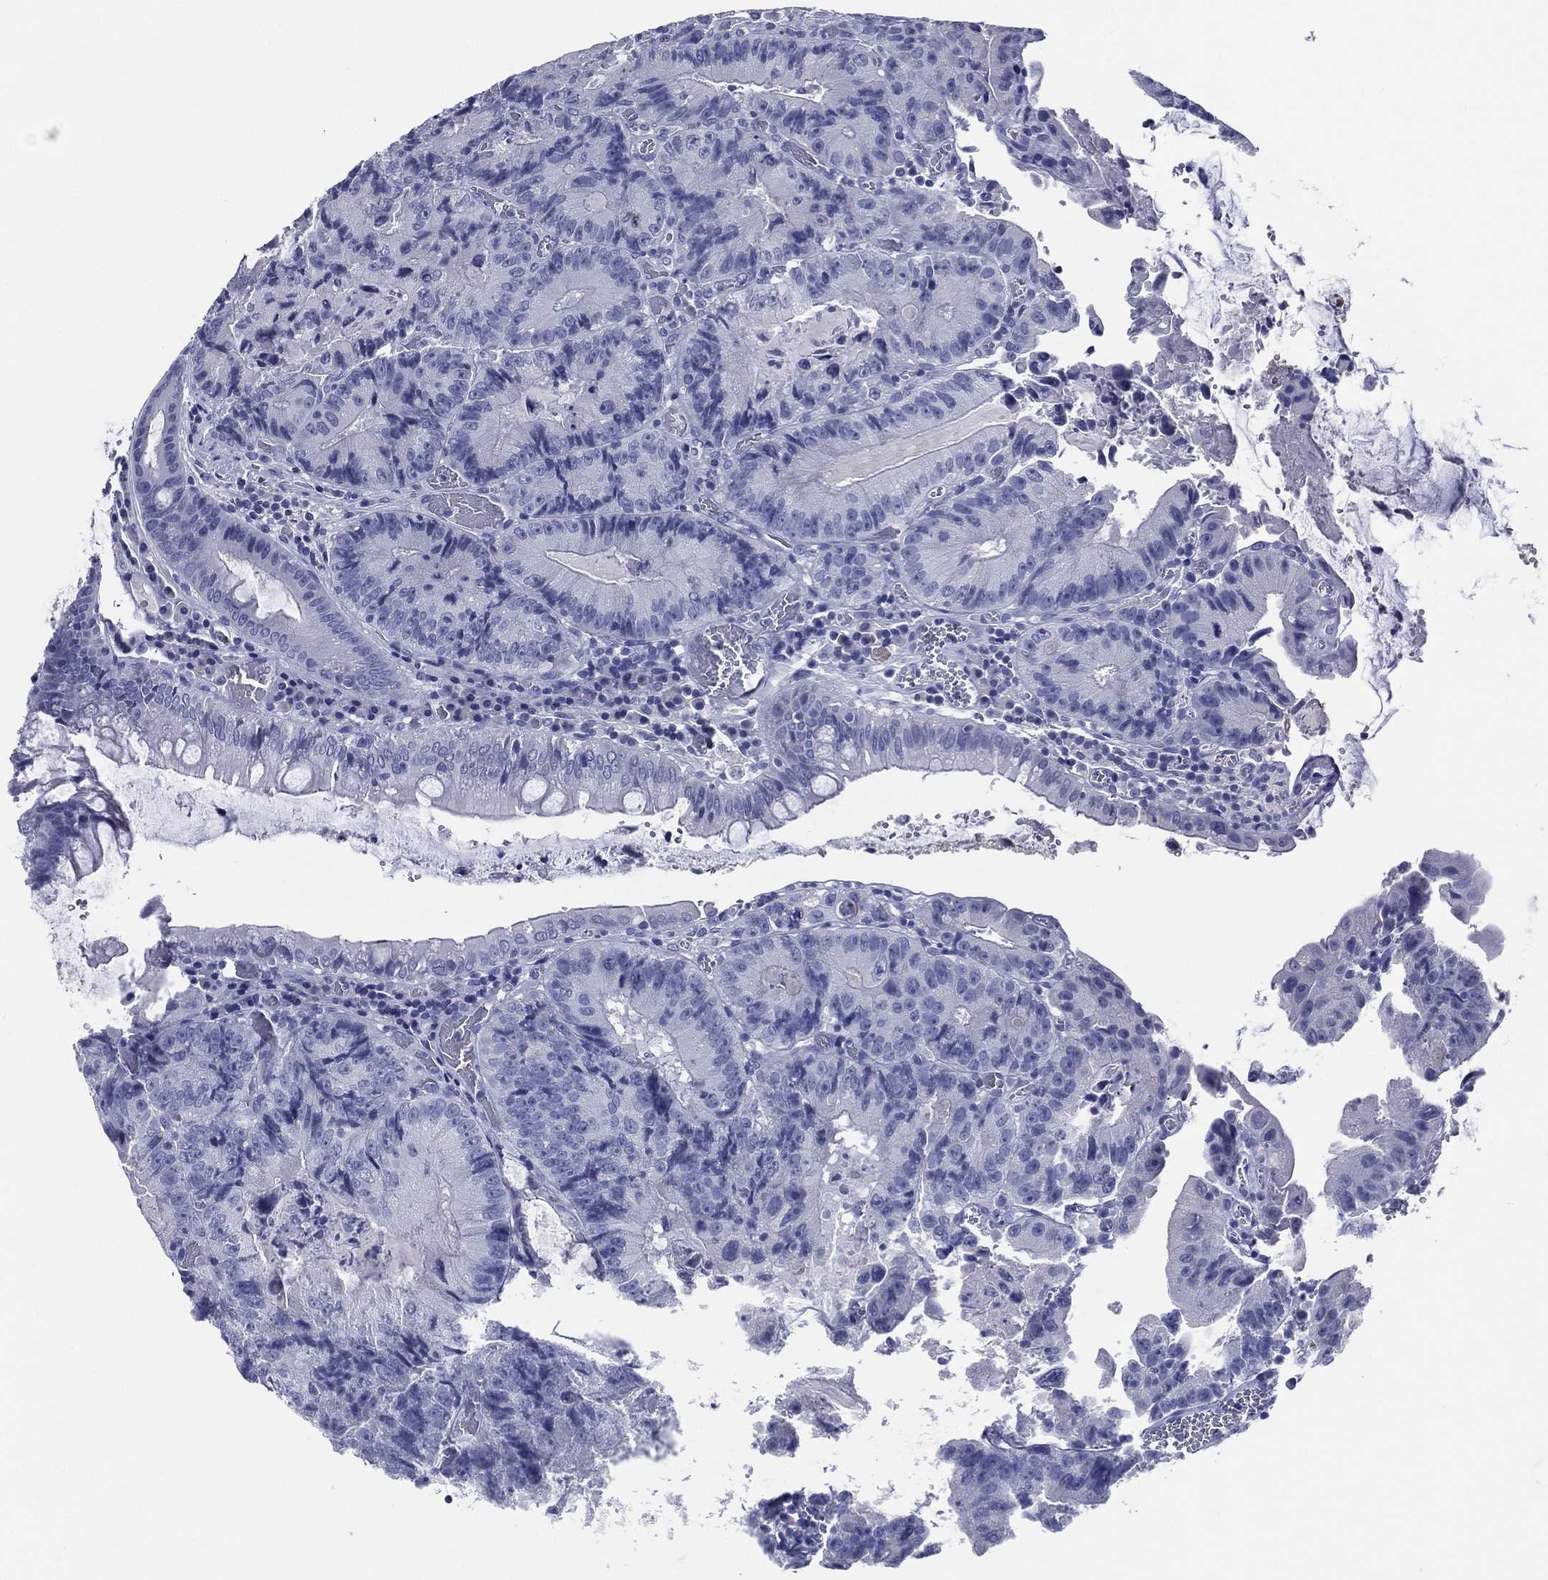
{"staining": {"intensity": "negative", "quantity": "none", "location": "none"}, "tissue": "colorectal cancer", "cell_type": "Tumor cells", "image_type": "cancer", "snomed": [{"axis": "morphology", "description": "Adenocarcinoma, NOS"}, {"axis": "topography", "description": "Colon"}], "caption": "A histopathology image of adenocarcinoma (colorectal) stained for a protein shows no brown staining in tumor cells.", "gene": "TFAP2A", "patient": {"sex": "female", "age": 86}}